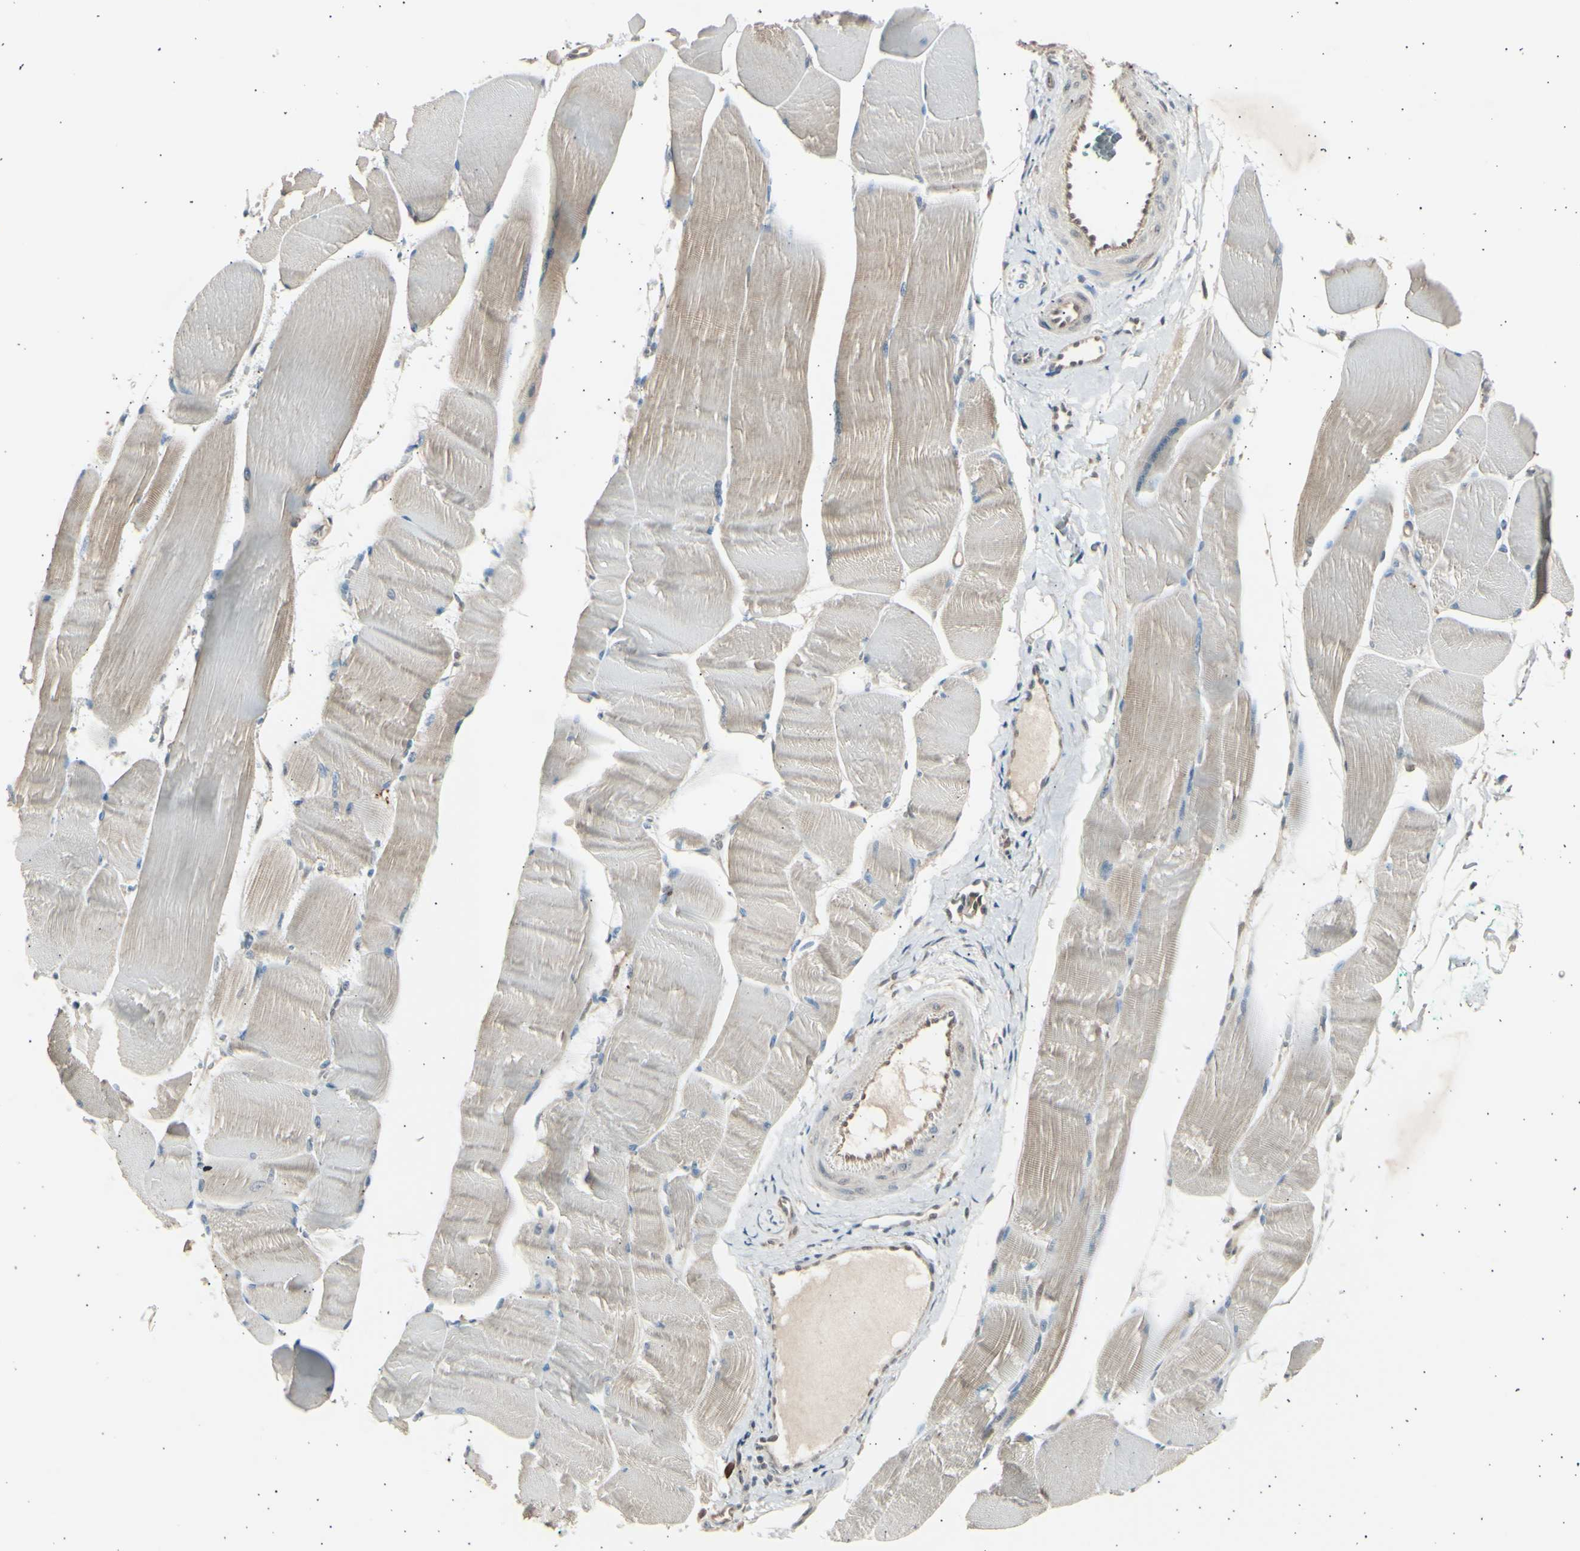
{"staining": {"intensity": "weak", "quantity": "25%-75%", "location": "cytoplasmic/membranous"}, "tissue": "skeletal muscle", "cell_type": "Myocytes", "image_type": "normal", "snomed": [{"axis": "morphology", "description": "Normal tissue, NOS"}, {"axis": "morphology", "description": "Squamous cell carcinoma, NOS"}, {"axis": "topography", "description": "Skeletal muscle"}], "caption": "A low amount of weak cytoplasmic/membranous staining is present in approximately 25%-75% of myocytes in normal skeletal muscle.", "gene": "PSMD5", "patient": {"sex": "male", "age": 51}}